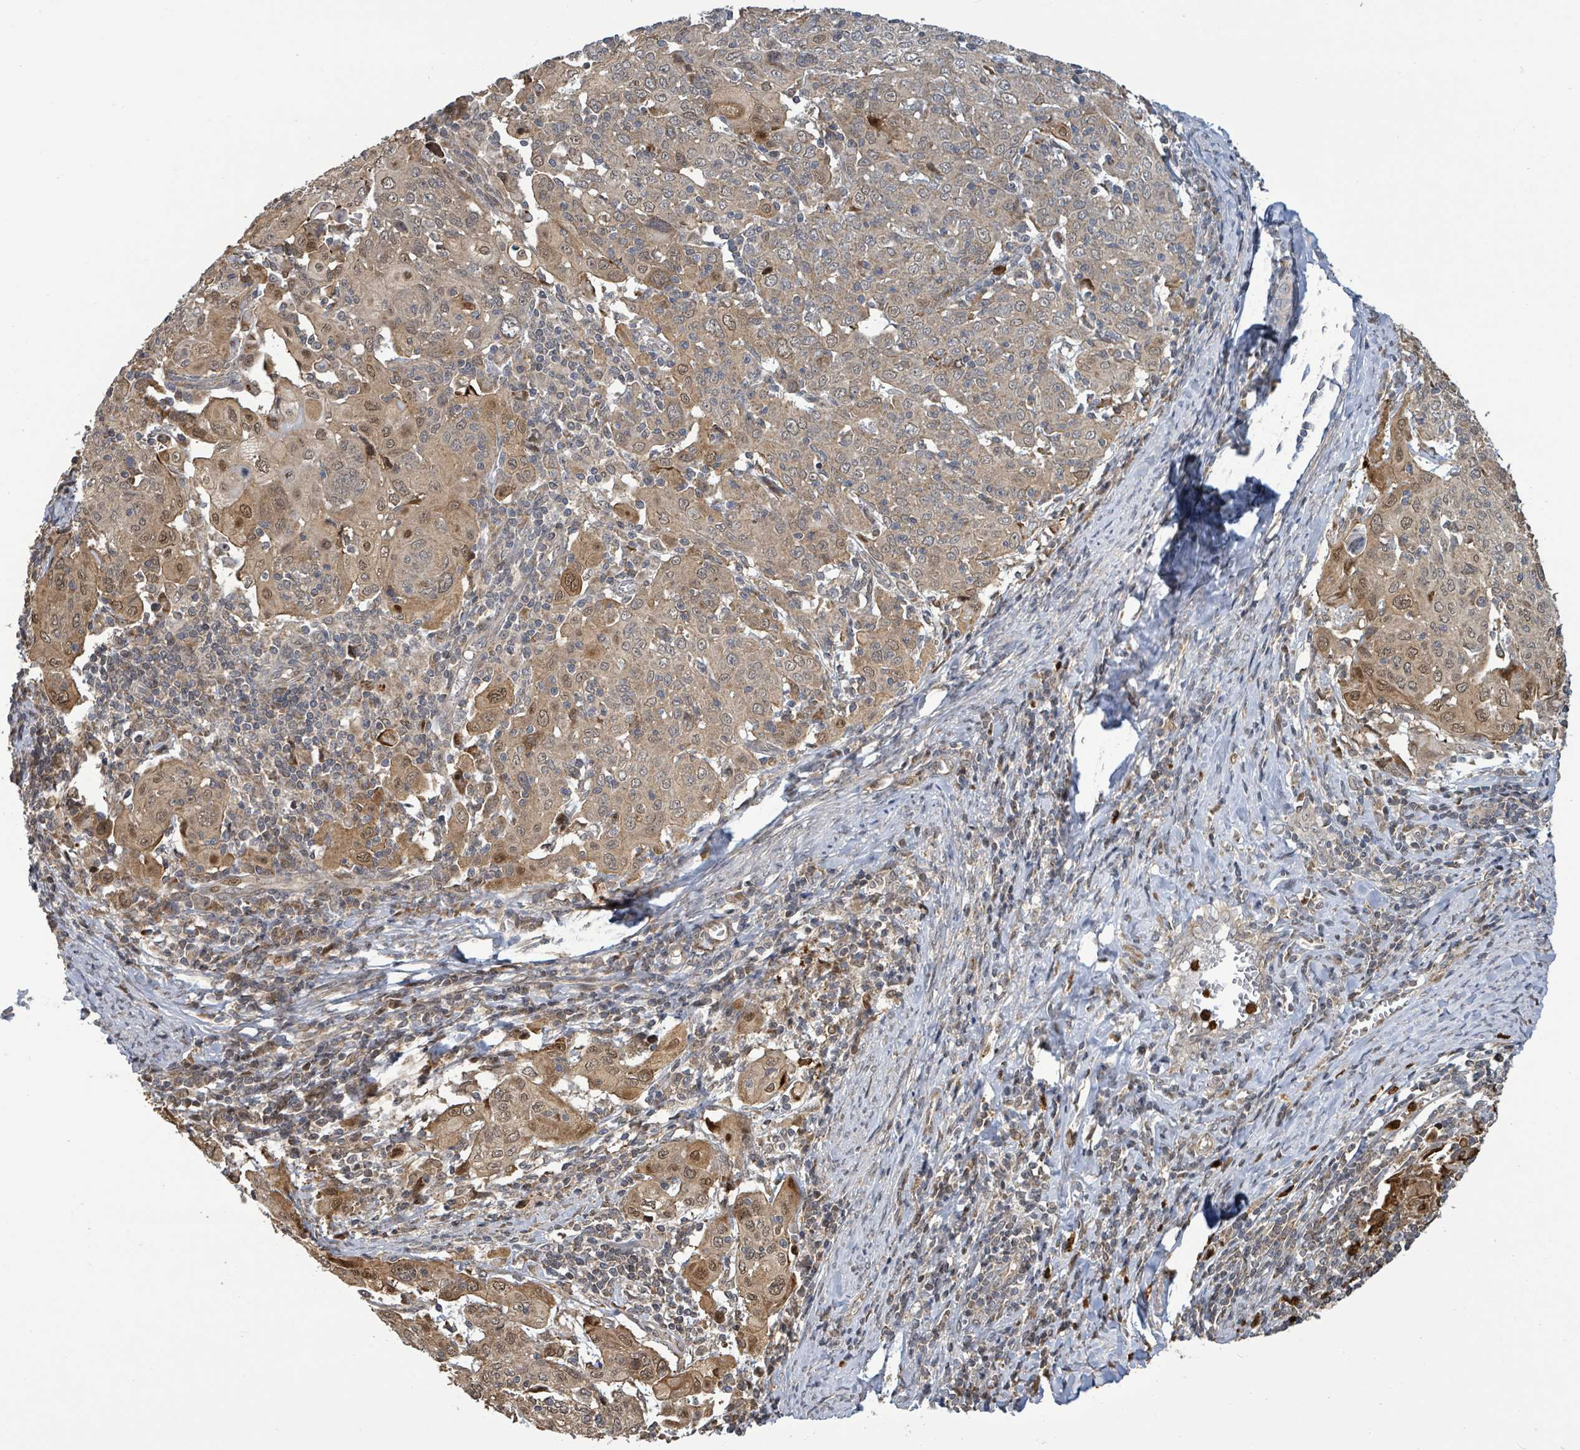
{"staining": {"intensity": "moderate", "quantity": ">75%", "location": "cytoplasmic/membranous,nuclear"}, "tissue": "cervical cancer", "cell_type": "Tumor cells", "image_type": "cancer", "snomed": [{"axis": "morphology", "description": "Squamous cell carcinoma, NOS"}, {"axis": "topography", "description": "Cervix"}], "caption": "Moderate cytoplasmic/membranous and nuclear protein staining is appreciated in approximately >75% of tumor cells in cervical cancer.", "gene": "COQ6", "patient": {"sex": "female", "age": 67}}